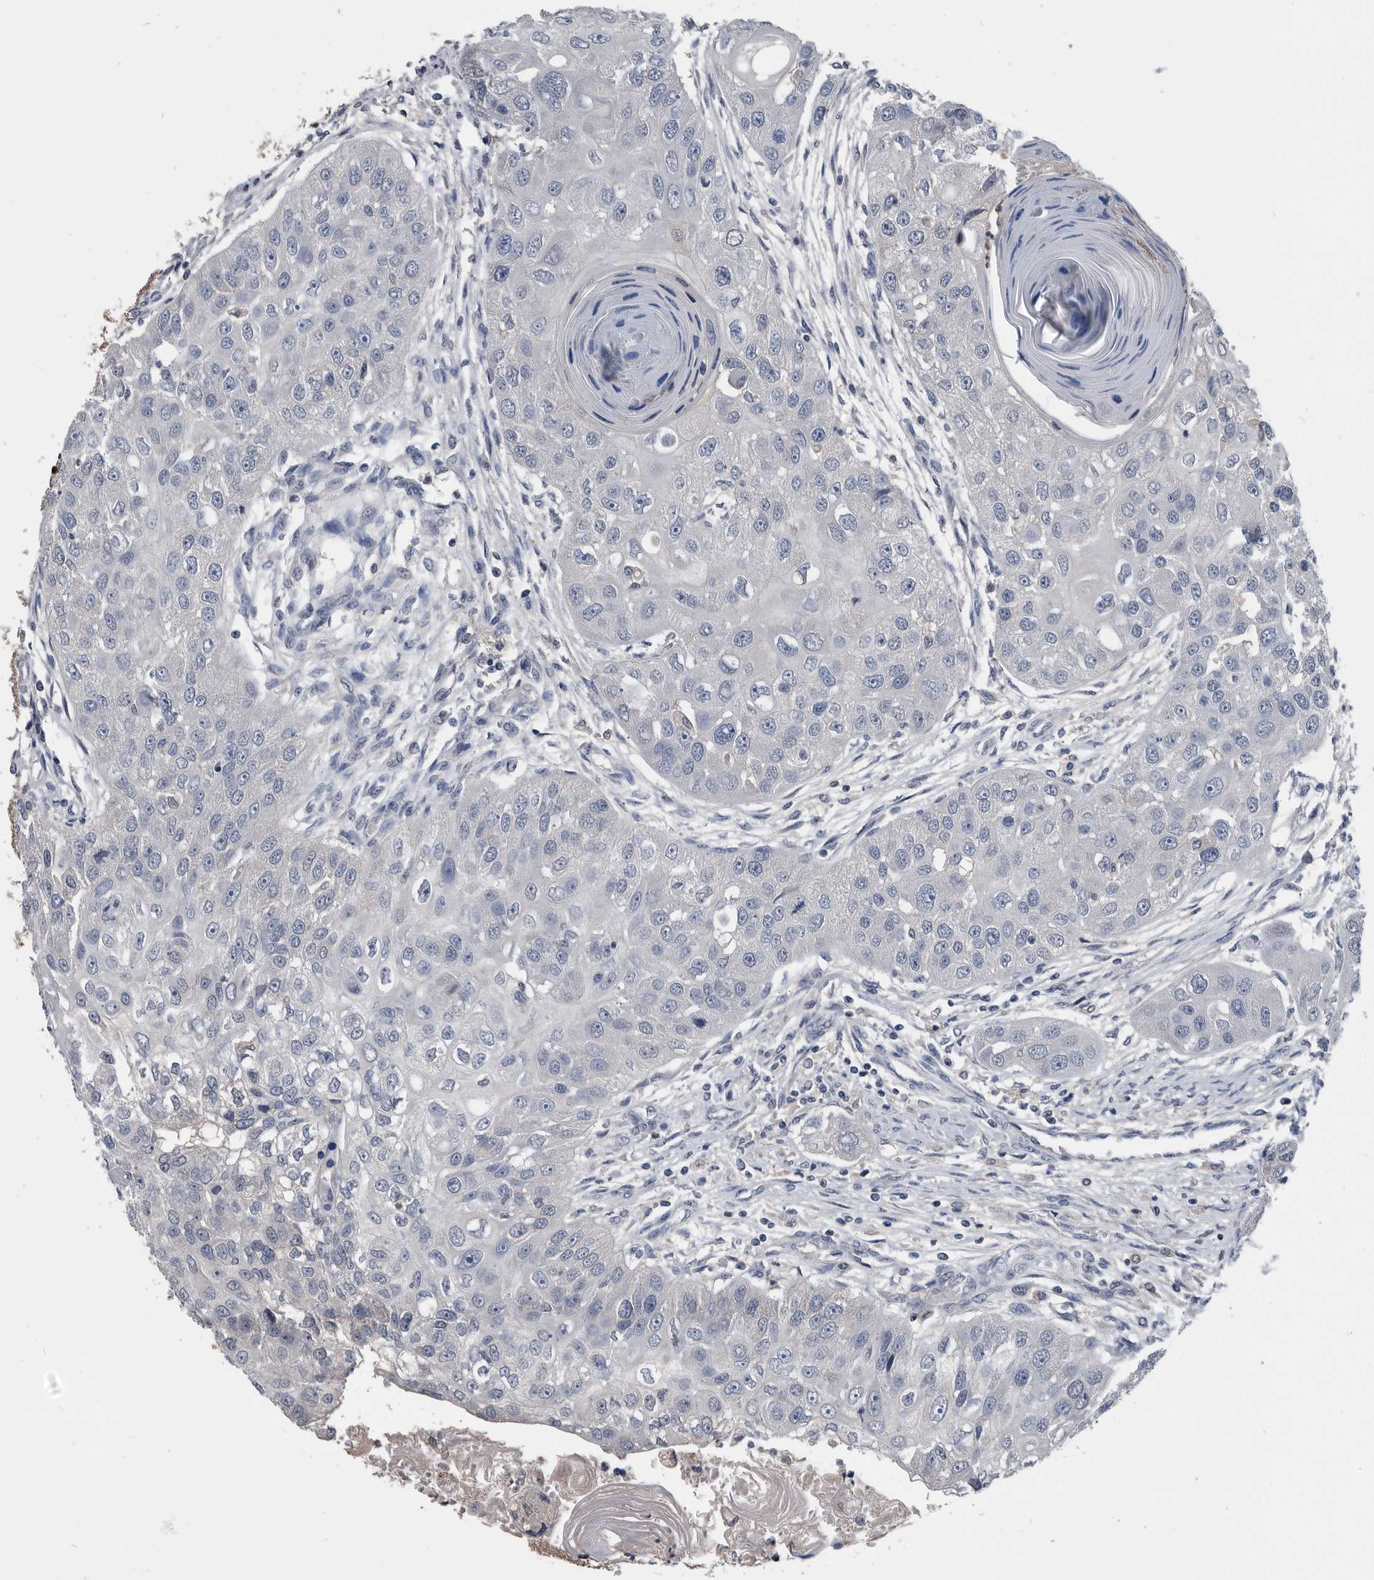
{"staining": {"intensity": "negative", "quantity": "none", "location": "none"}, "tissue": "head and neck cancer", "cell_type": "Tumor cells", "image_type": "cancer", "snomed": [{"axis": "morphology", "description": "Normal tissue, NOS"}, {"axis": "morphology", "description": "Squamous cell carcinoma, NOS"}, {"axis": "topography", "description": "Skeletal muscle"}, {"axis": "topography", "description": "Head-Neck"}], "caption": "A high-resolution image shows immunohistochemistry staining of head and neck squamous cell carcinoma, which demonstrates no significant staining in tumor cells.", "gene": "PDXK", "patient": {"sex": "male", "age": 51}}